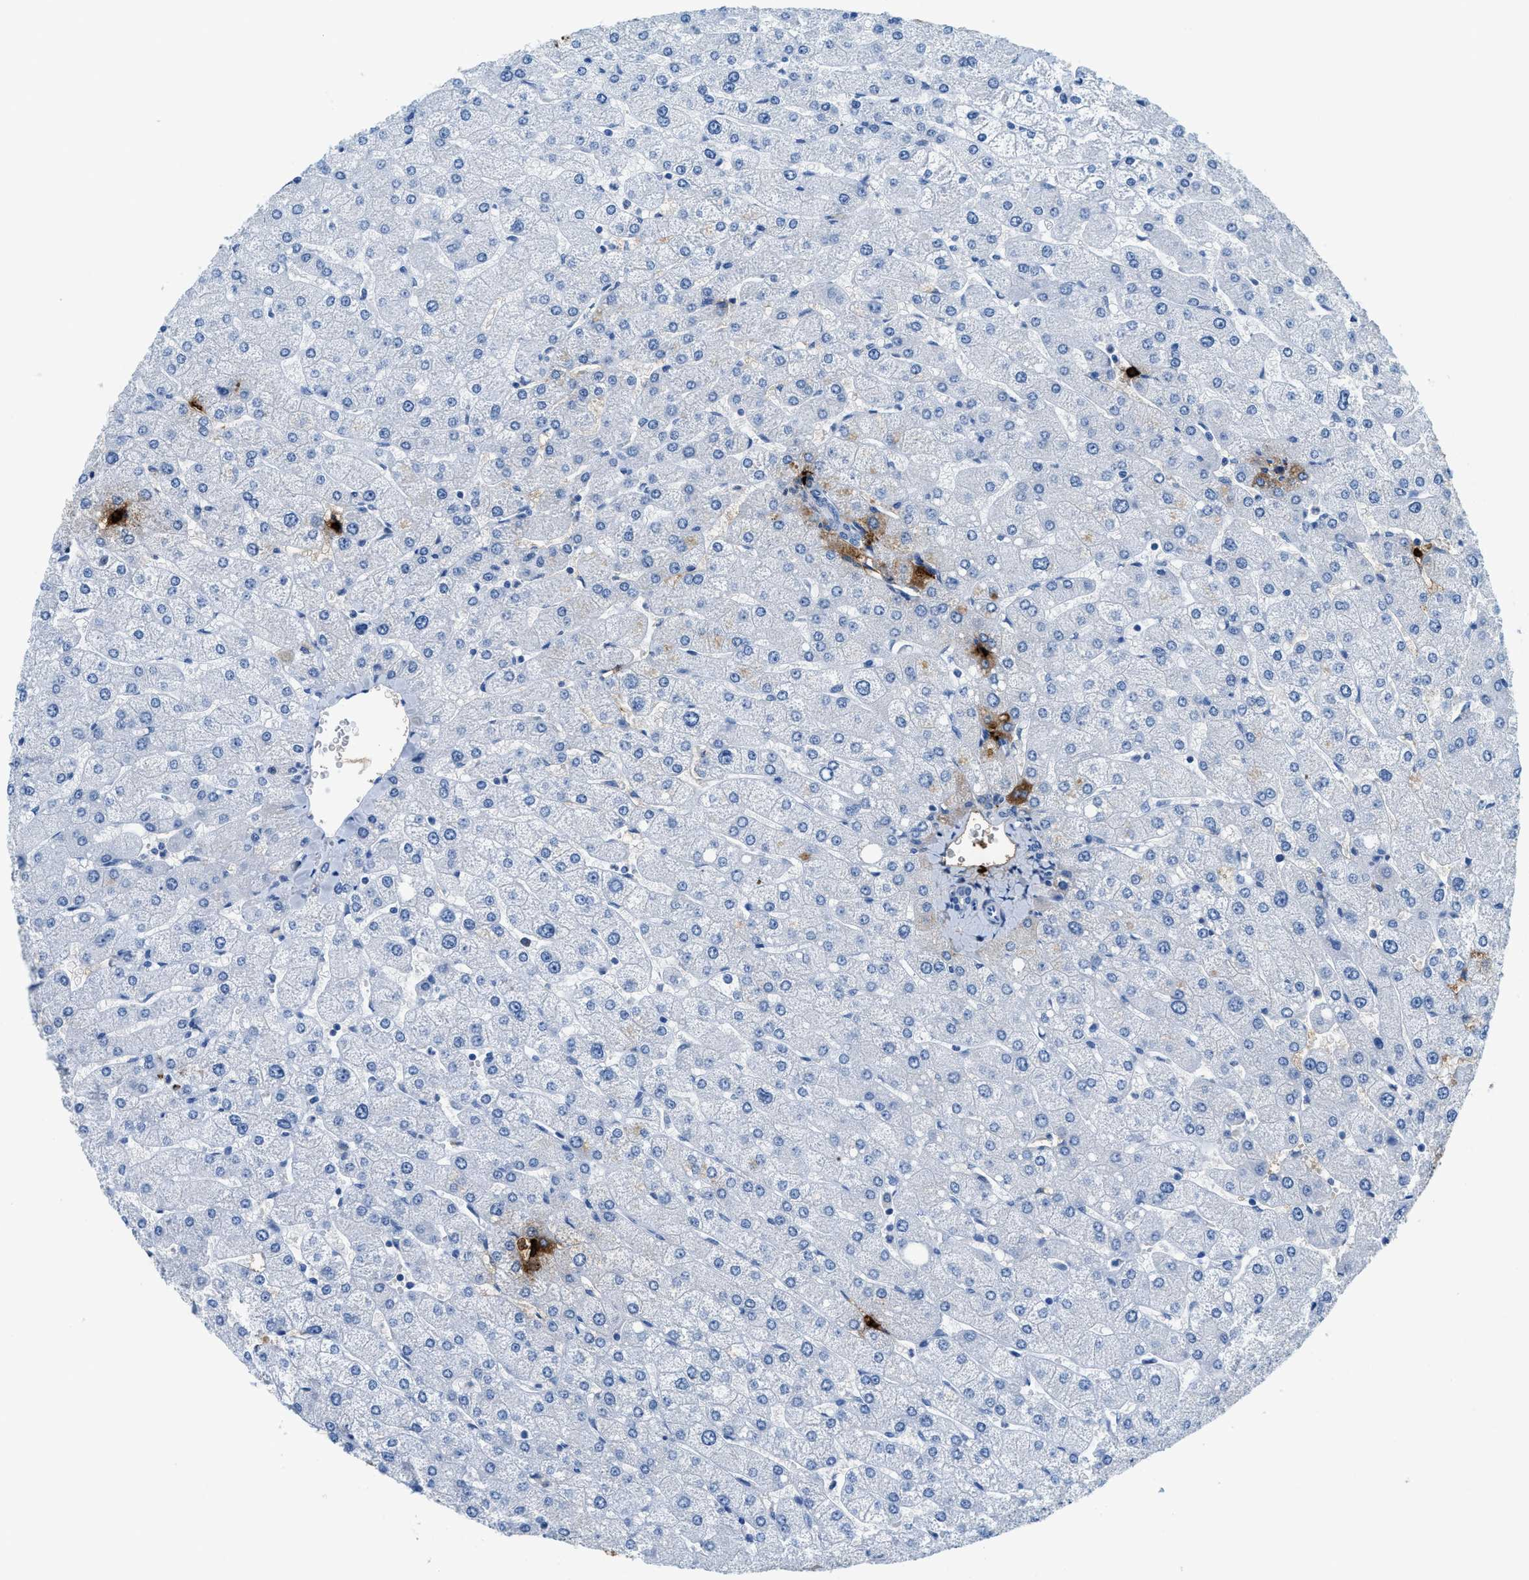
{"staining": {"intensity": "negative", "quantity": "none", "location": "none"}, "tissue": "liver", "cell_type": "Cholangiocytes", "image_type": "normal", "snomed": [{"axis": "morphology", "description": "Normal tissue, NOS"}, {"axis": "topography", "description": "Liver"}], "caption": "Immunohistochemistry (IHC) micrograph of normal liver: liver stained with DAB (3,3'-diaminobenzidine) exhibits no significant protein expression in cholangiocytes.", "gene": "TPSAB1", "patient": {"sex": "male", "age": 55}}